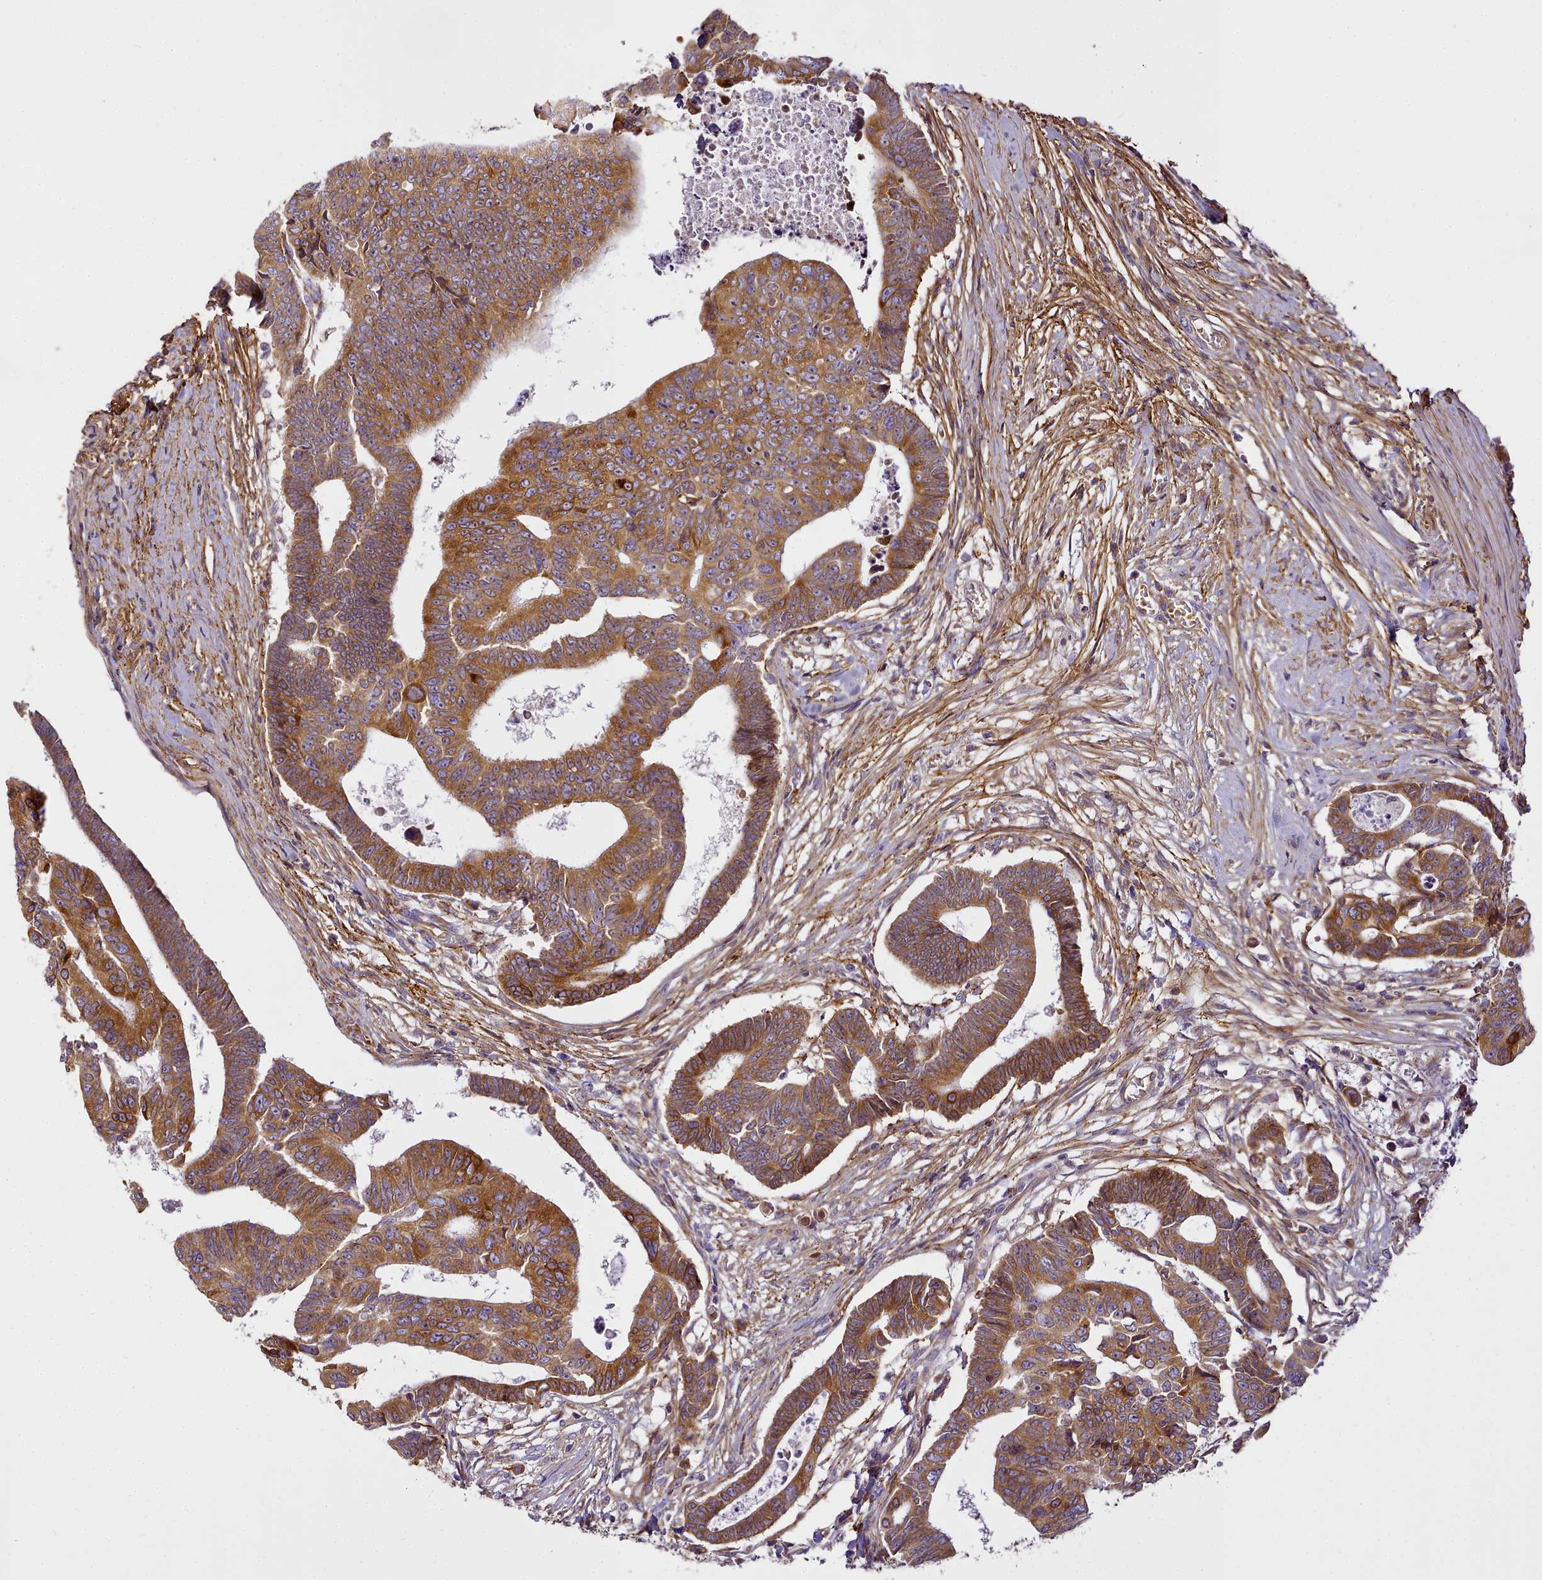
{"staining": {"intensity": "moderate", "quantity": ">75%", "location": "cytoplasmic/membranous"}, "tissue": "colorectal cancer", "cell_type": "Tumor cells", "image_type": "cancer", "snomed": [{"axis": "morphology", "description": "Adenocarcinoma, NOS"}, {"axis": "topography", "description": "Rectum"}], "caption": "DAB (3,3'-diaminobenzidine) immunohistochemical staining of human colorectal cancer exhibits moderate cytoplasmic/membranous protein positivity in about >75% of tumor cells.", "gene": "NBPF1", "patient": {"sex": "female", "age": 65}}